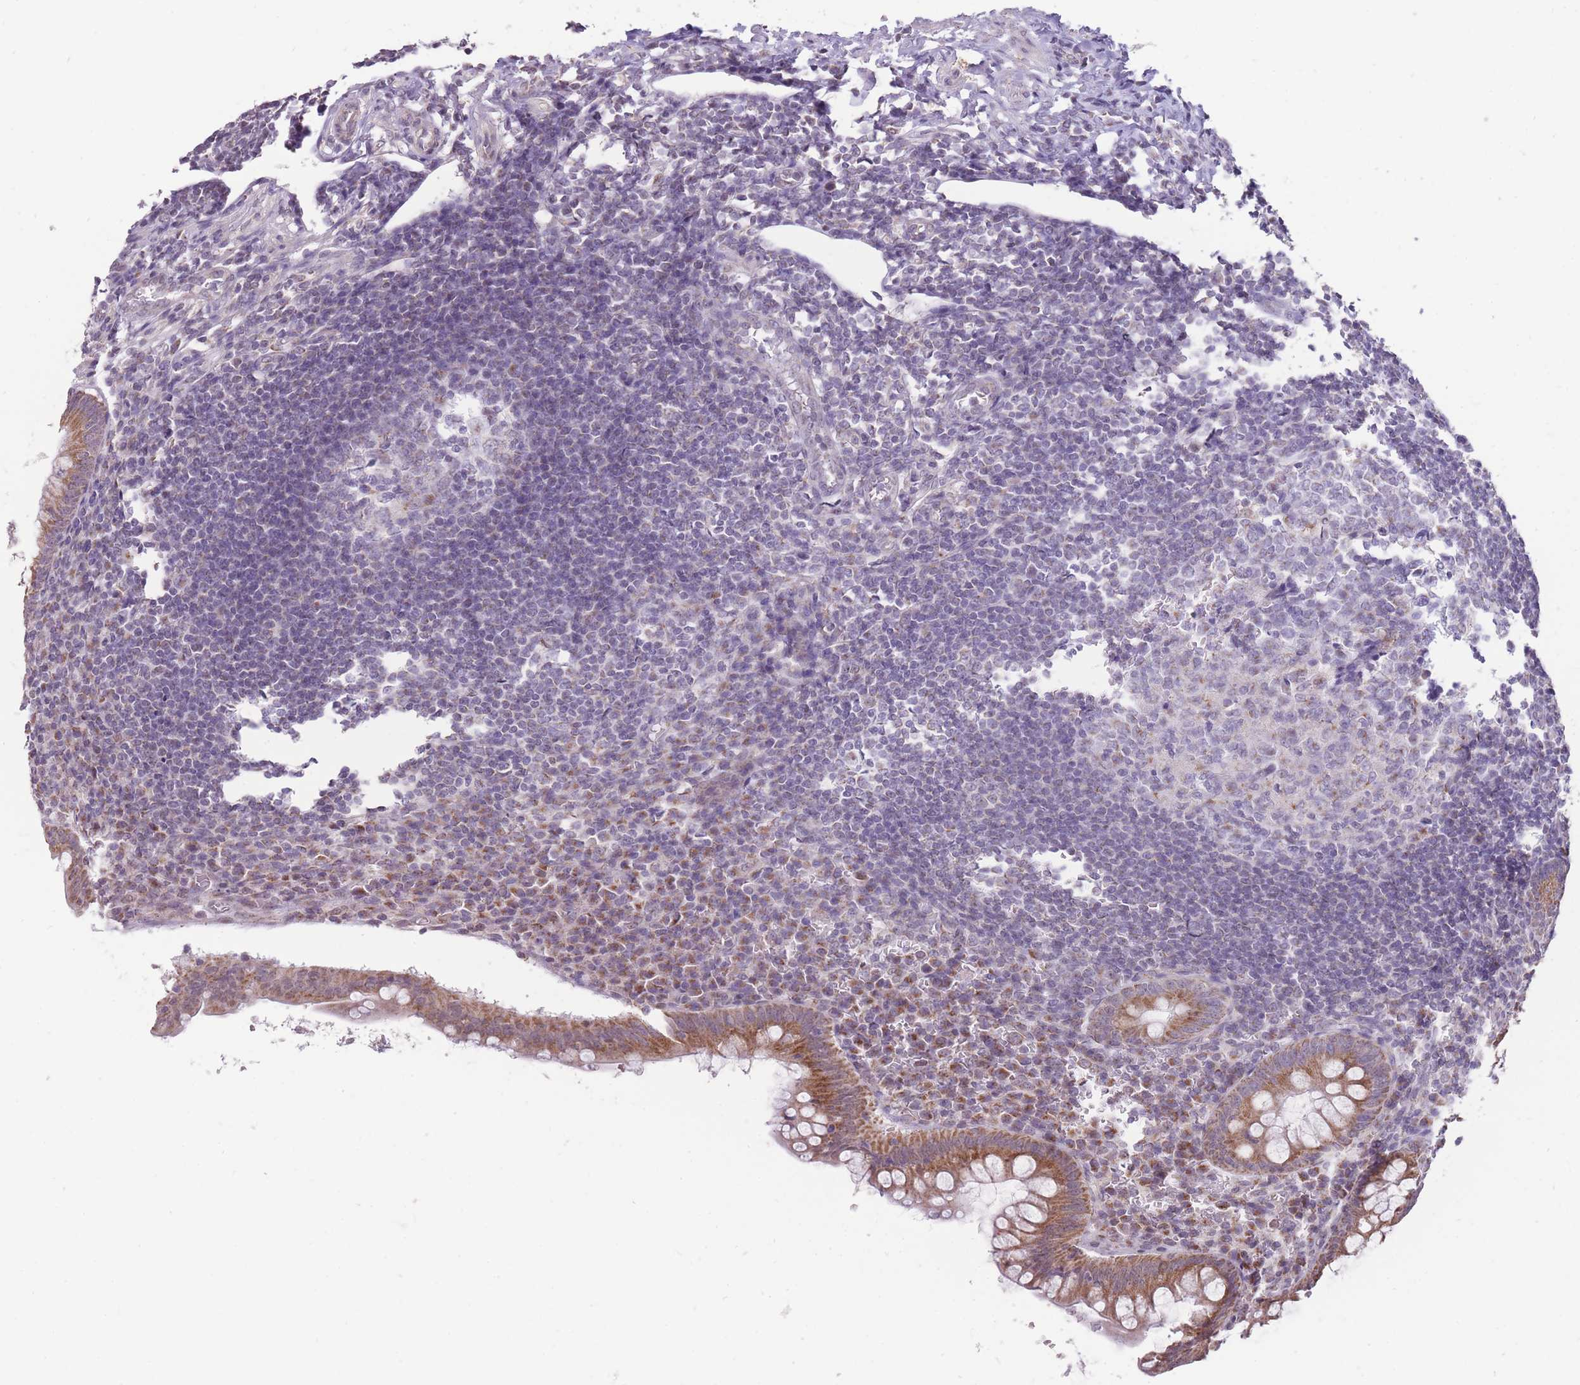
{"staining": {"intensity": "moderate", "quantity": ">75%", "location": "cytoplasmic/membranous"}, "tissue": "appendix", "cell_type": "Glandular cells", "image_type": "normal", "snomed": [{"axis": "morphology", "description": "Normal tissue, NOS"}, {"axis": "topography", "description": "Appendix"}], "caption": "Immunohistochemical staining of unremarkable human appendix shows medium levels of moderate cytoplasmic/membranous positivity in approximately >75% of glandular cells.", "gene": "NELL1", "patient": {"sex": "female", "age": 33}}